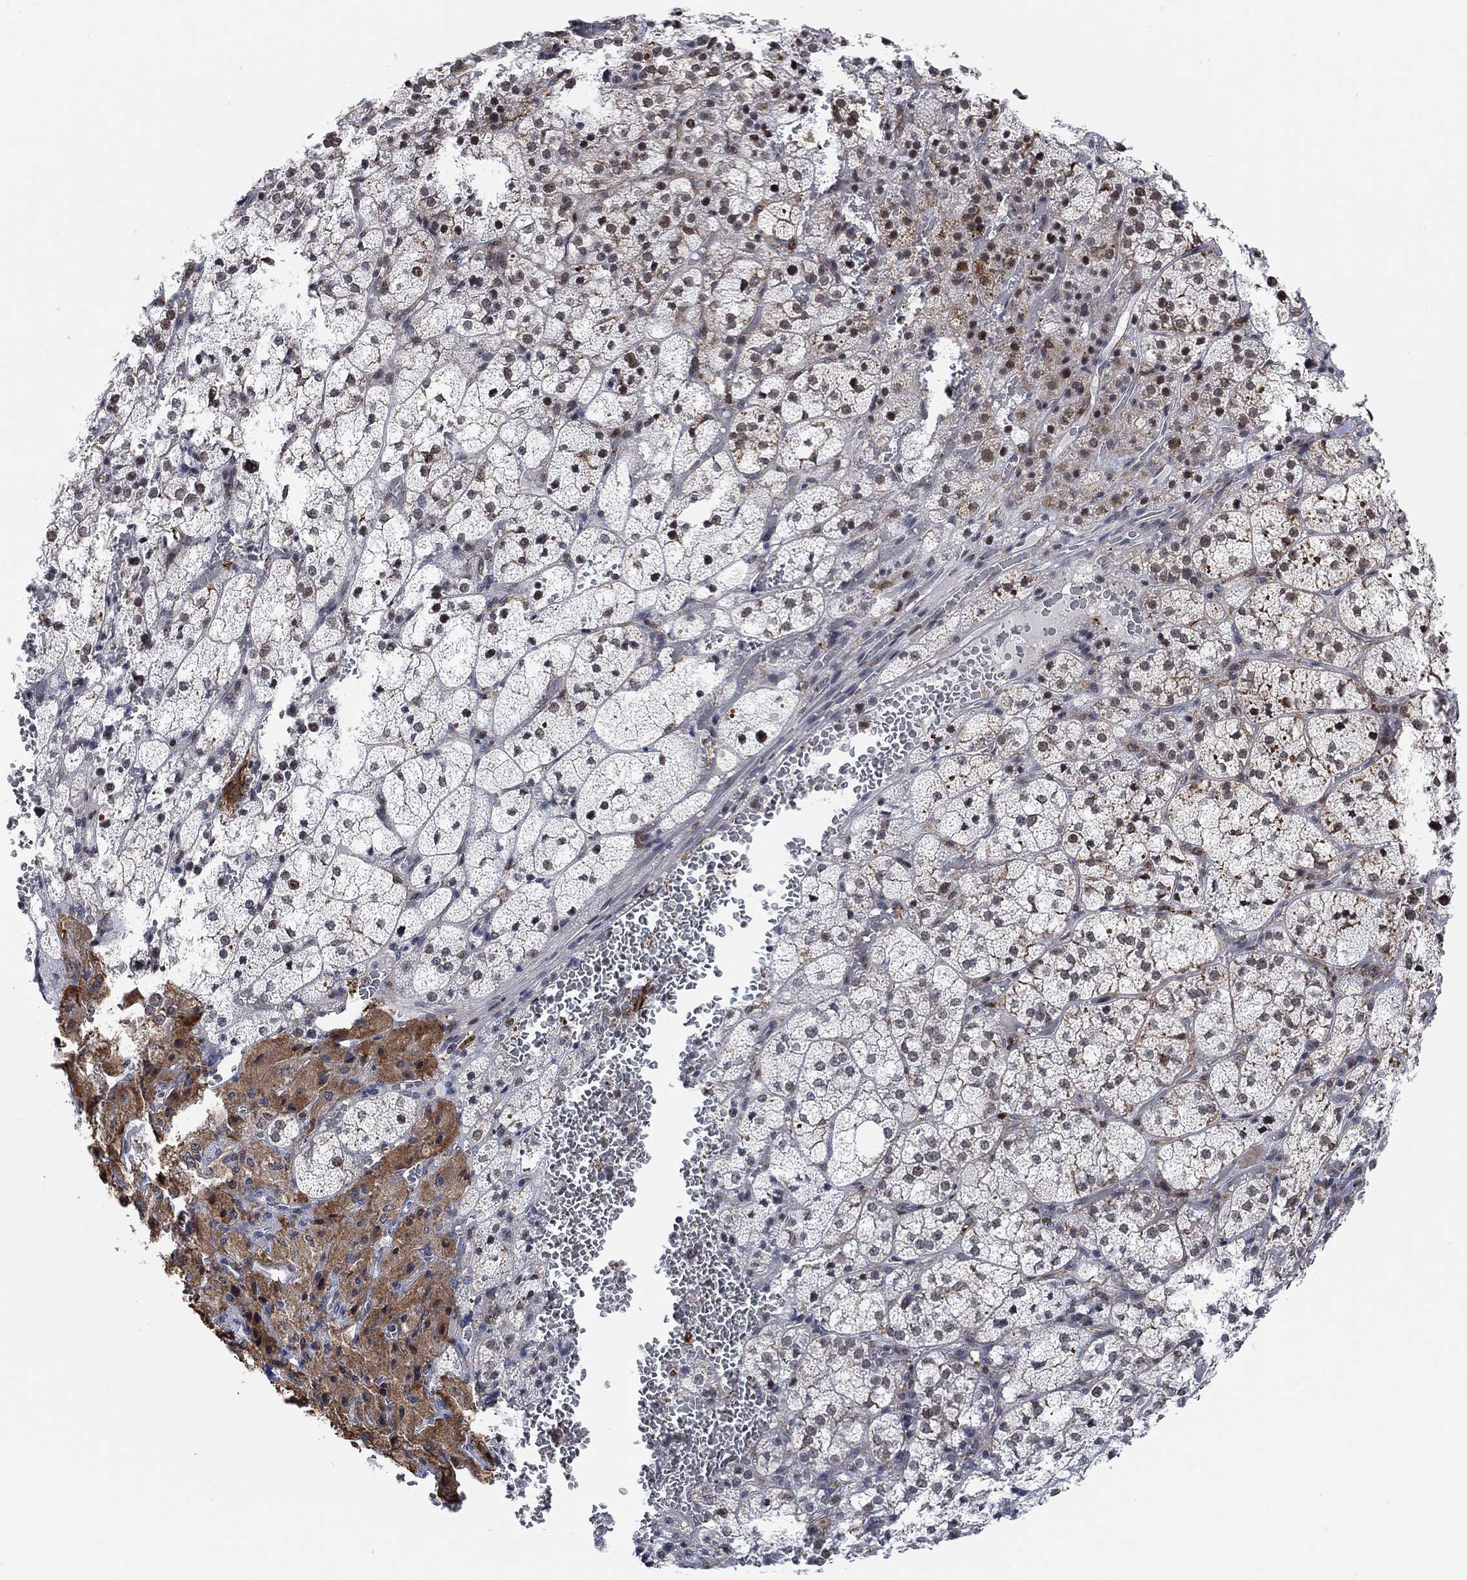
{"staining": {"intensity": "moderate", "quantity": "<25%", "location": "cytoplasmic/membranous,nuclear"}, "tissue": "adrenal gland", "cell_type": "Glandular cells", "image_type": "normal", "snomed": [{"axis": "morphology", "description": "Normal tissue, NOS"}, {"axis": "topography", "description": "Adrenal gland"}], "caption": "Immunohistochemistry micrograph of unremarkable adrenal gland: human adrenal gland stained using immunohistochemistry demonstrates low levels of moderate protein expression localized specifically in the cytoplasmic/membranous,nuclear of glandular cells, appearing as a cytoplasmic/membranous,nuclear brown color.", "gene": "PWWP2B", "patient": {"sex": "female", "age": 60}}